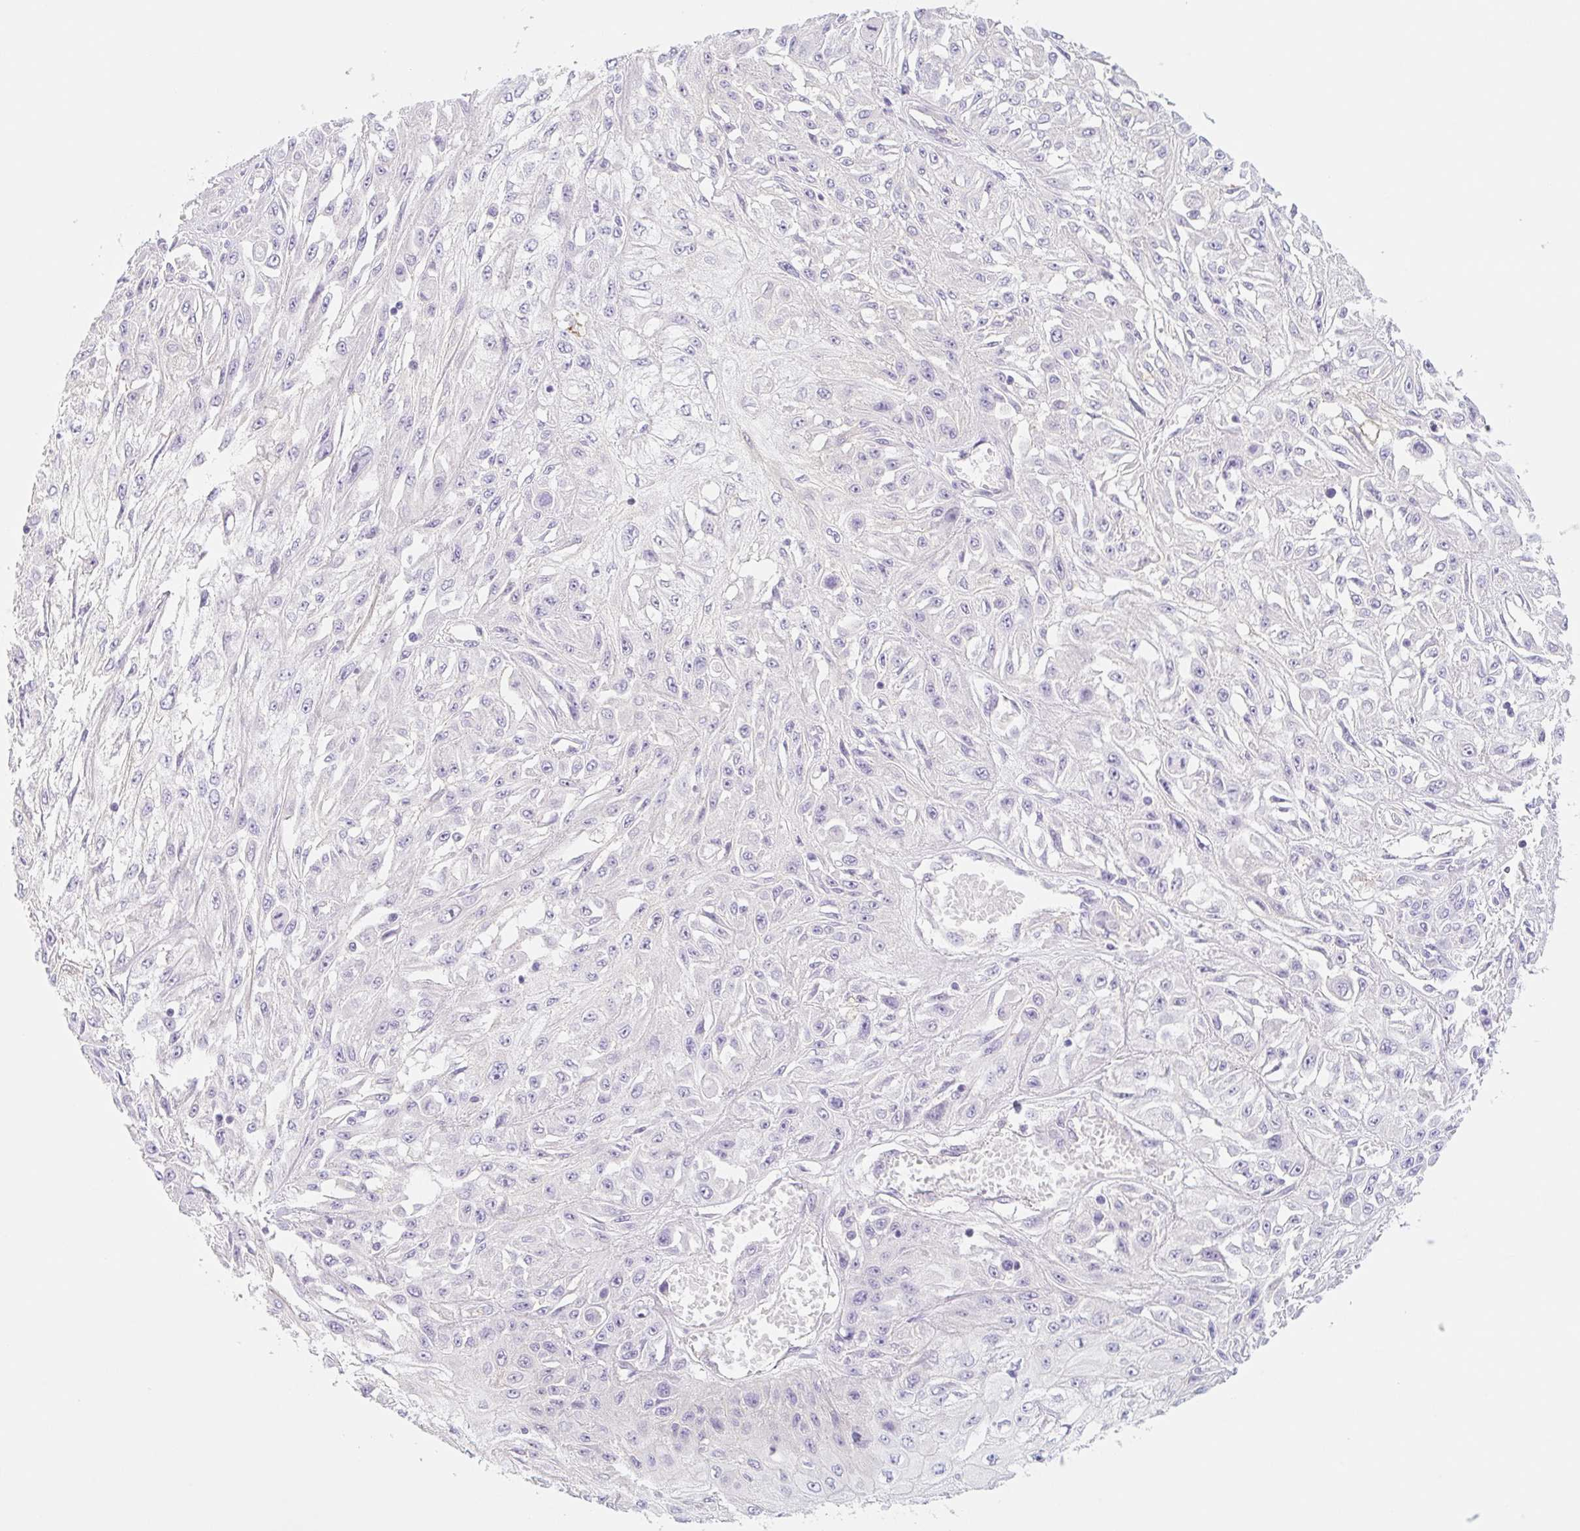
{"staining": {"intensity": "negative", "quantity": "none", "location": "none"}, "tissue": "skin cancer", "cell_type": "Tumor cells", "image_type": "cancer", "snomed": [{"axis": "morphology", "description": "Squamous cell carcinoma, NOS"}, {"axis": "morphology", "description": "Squamous cell carcinoma, metastatic, NOS"}, {"axis": "topography", "description": "Skin"}, {"axis": "topography", "description": "Lymph node"}], "caption": "Skin cancer was stained to show a protein in brown. There is no significant expression in tumor cells.", "gene": "LYVE1", "patient": {"sex": "male", "age": 75}}